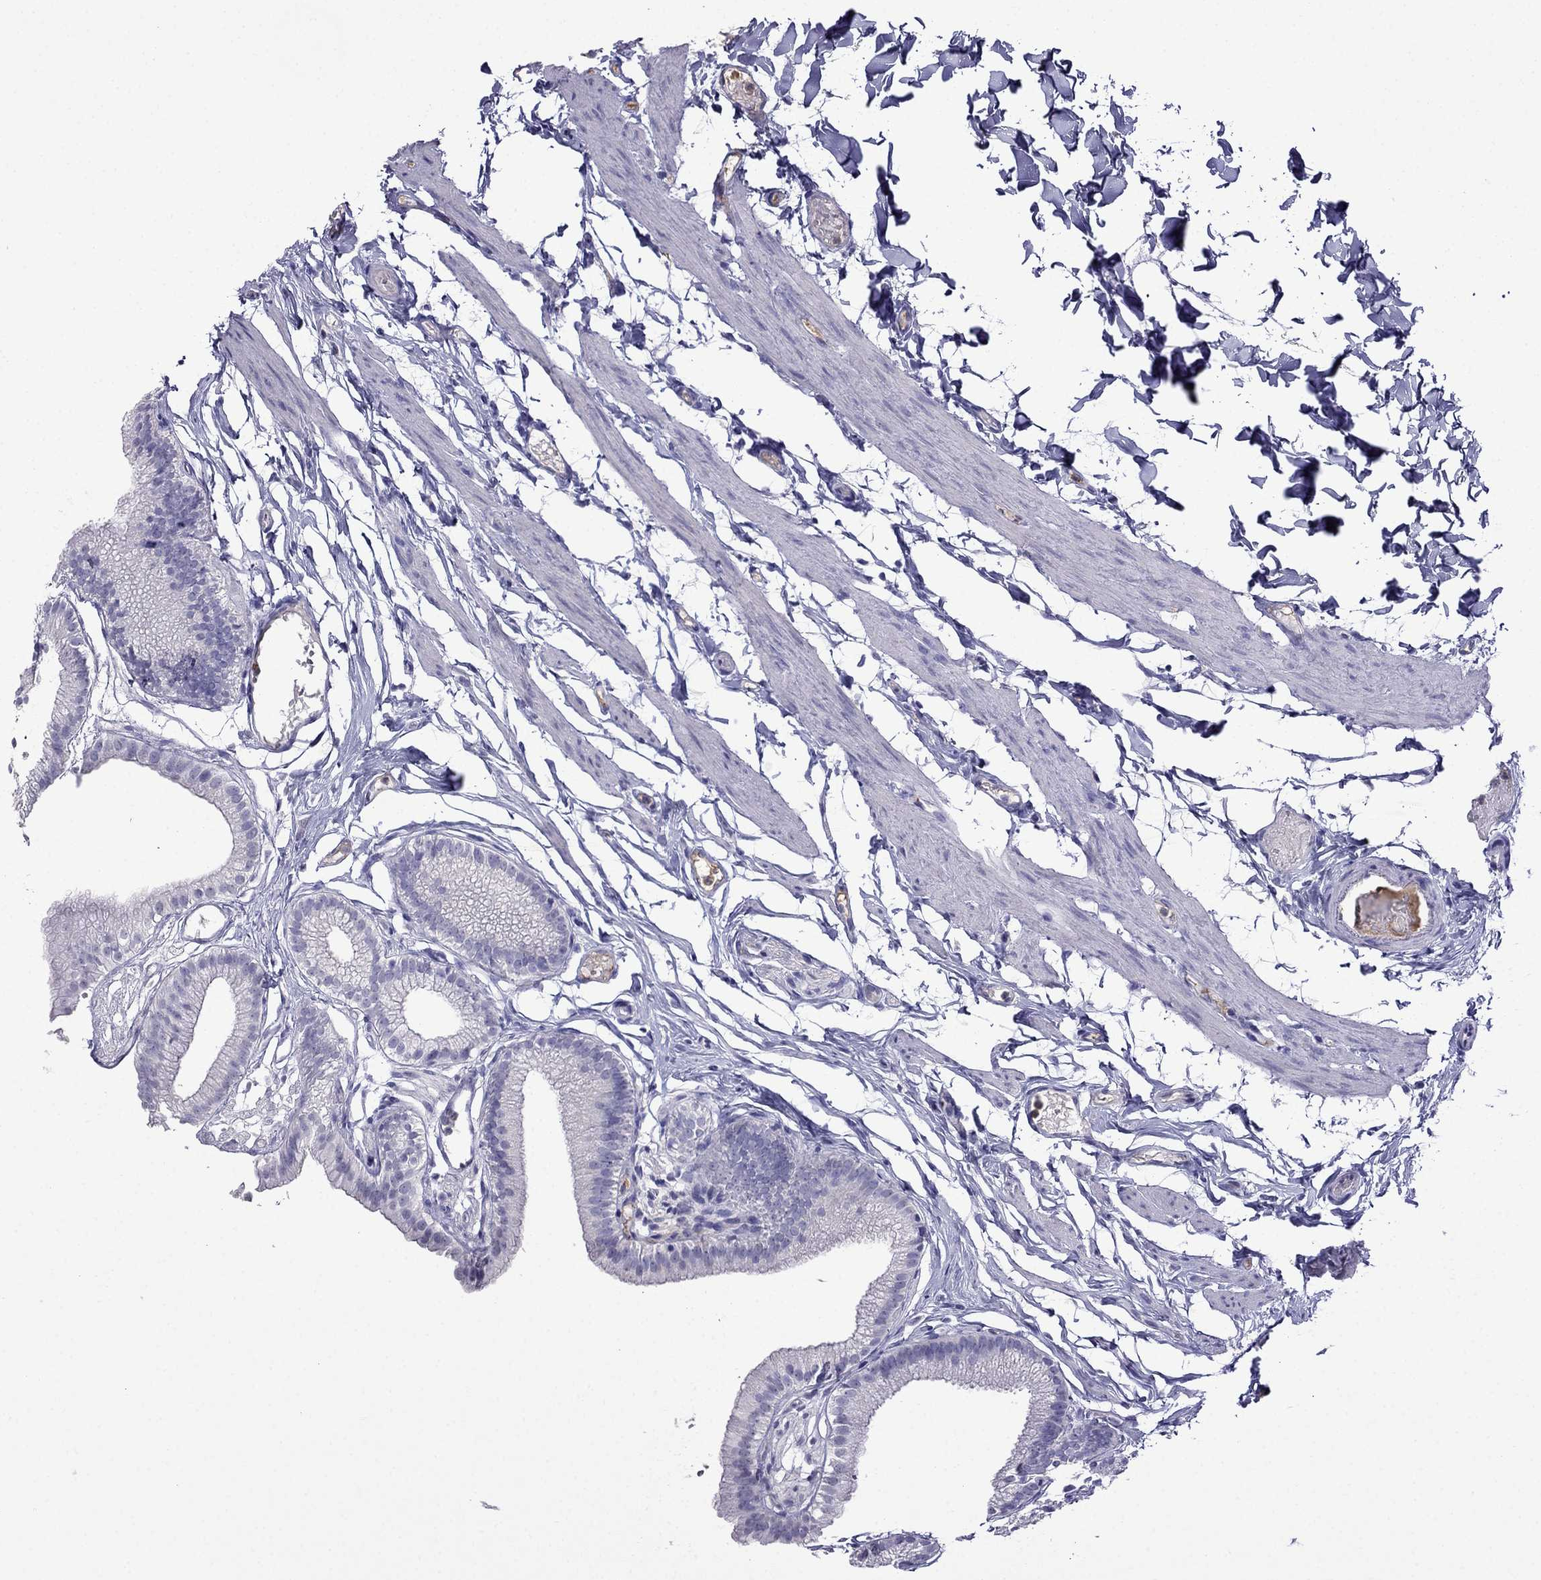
{"staining": {"intensity": "negative", "quantity": "none", "location": "none"}, "tissue": "gallbladder", "cell_type": "Glandular cells", "image_type": "normal", "snomed": [{"axis": "morphology", "description": "Normal tissue, NOS"}, {"axis": "topography", "description": "Gallbladder"}], "caption": "Photomicrograph shows no significant protein positivity in glandular cells of normal gallbladder.", "gene": "CDHR4", "patient": {"sex": "female", "age": 45}}